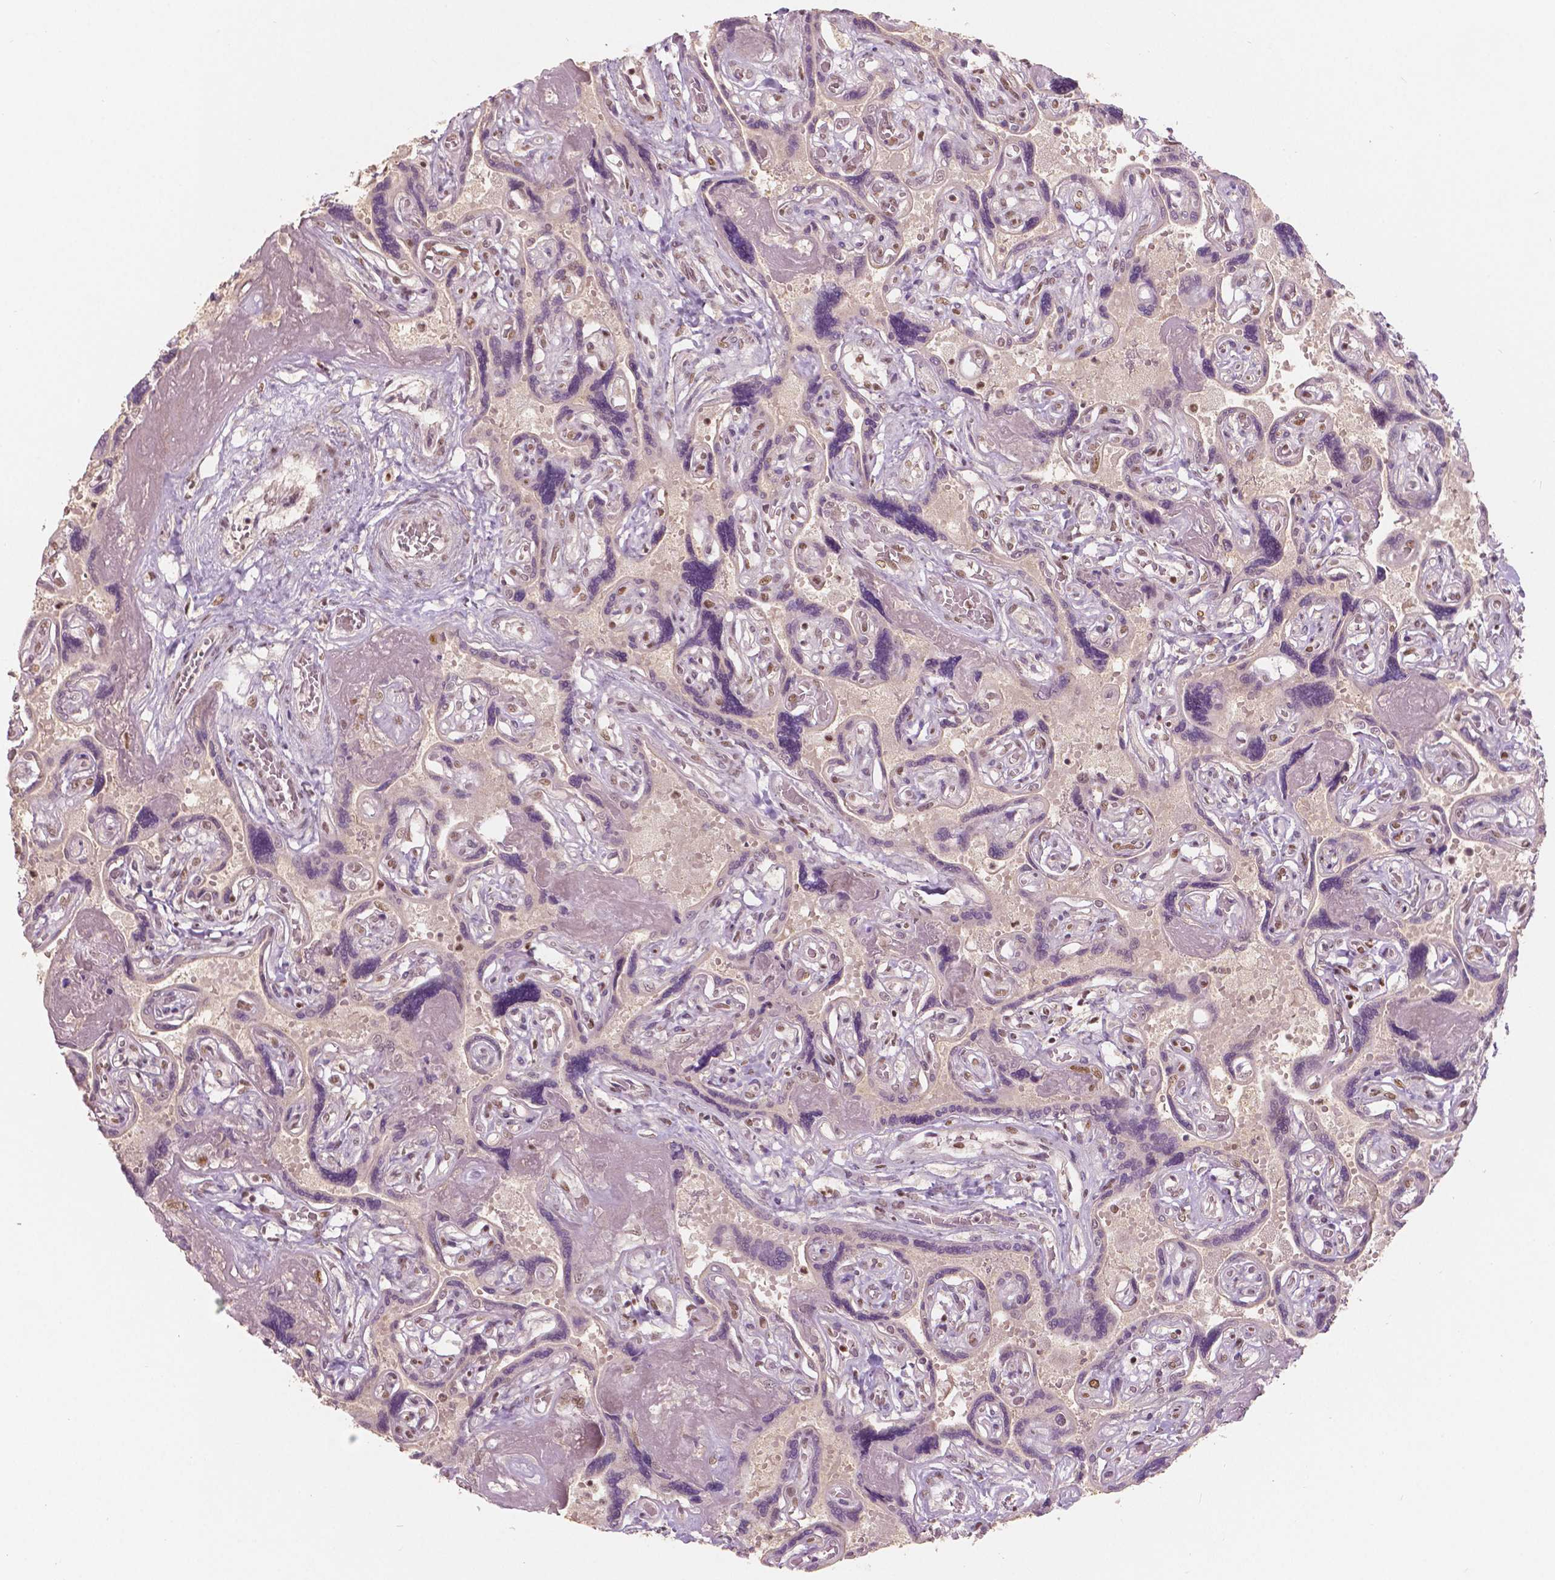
{"staining": {"intensity": "moderate", "quantity": ">75%", "location": "nuclear"}, "tissue": "placenta", "cell_type": "Decidual cells", "image_type": "normal", "snomed": [{"axis": "morphology", "description": "Normal tissue, NOS"}, {"axis": "topography", "description": "Placenta"}], "caption": "The immunohistochemical stain shows moderate nuclear staining in decidual cells of normal placenta.", "gene": "NSD2", "patient": {"sex": "female", "age": 32}}